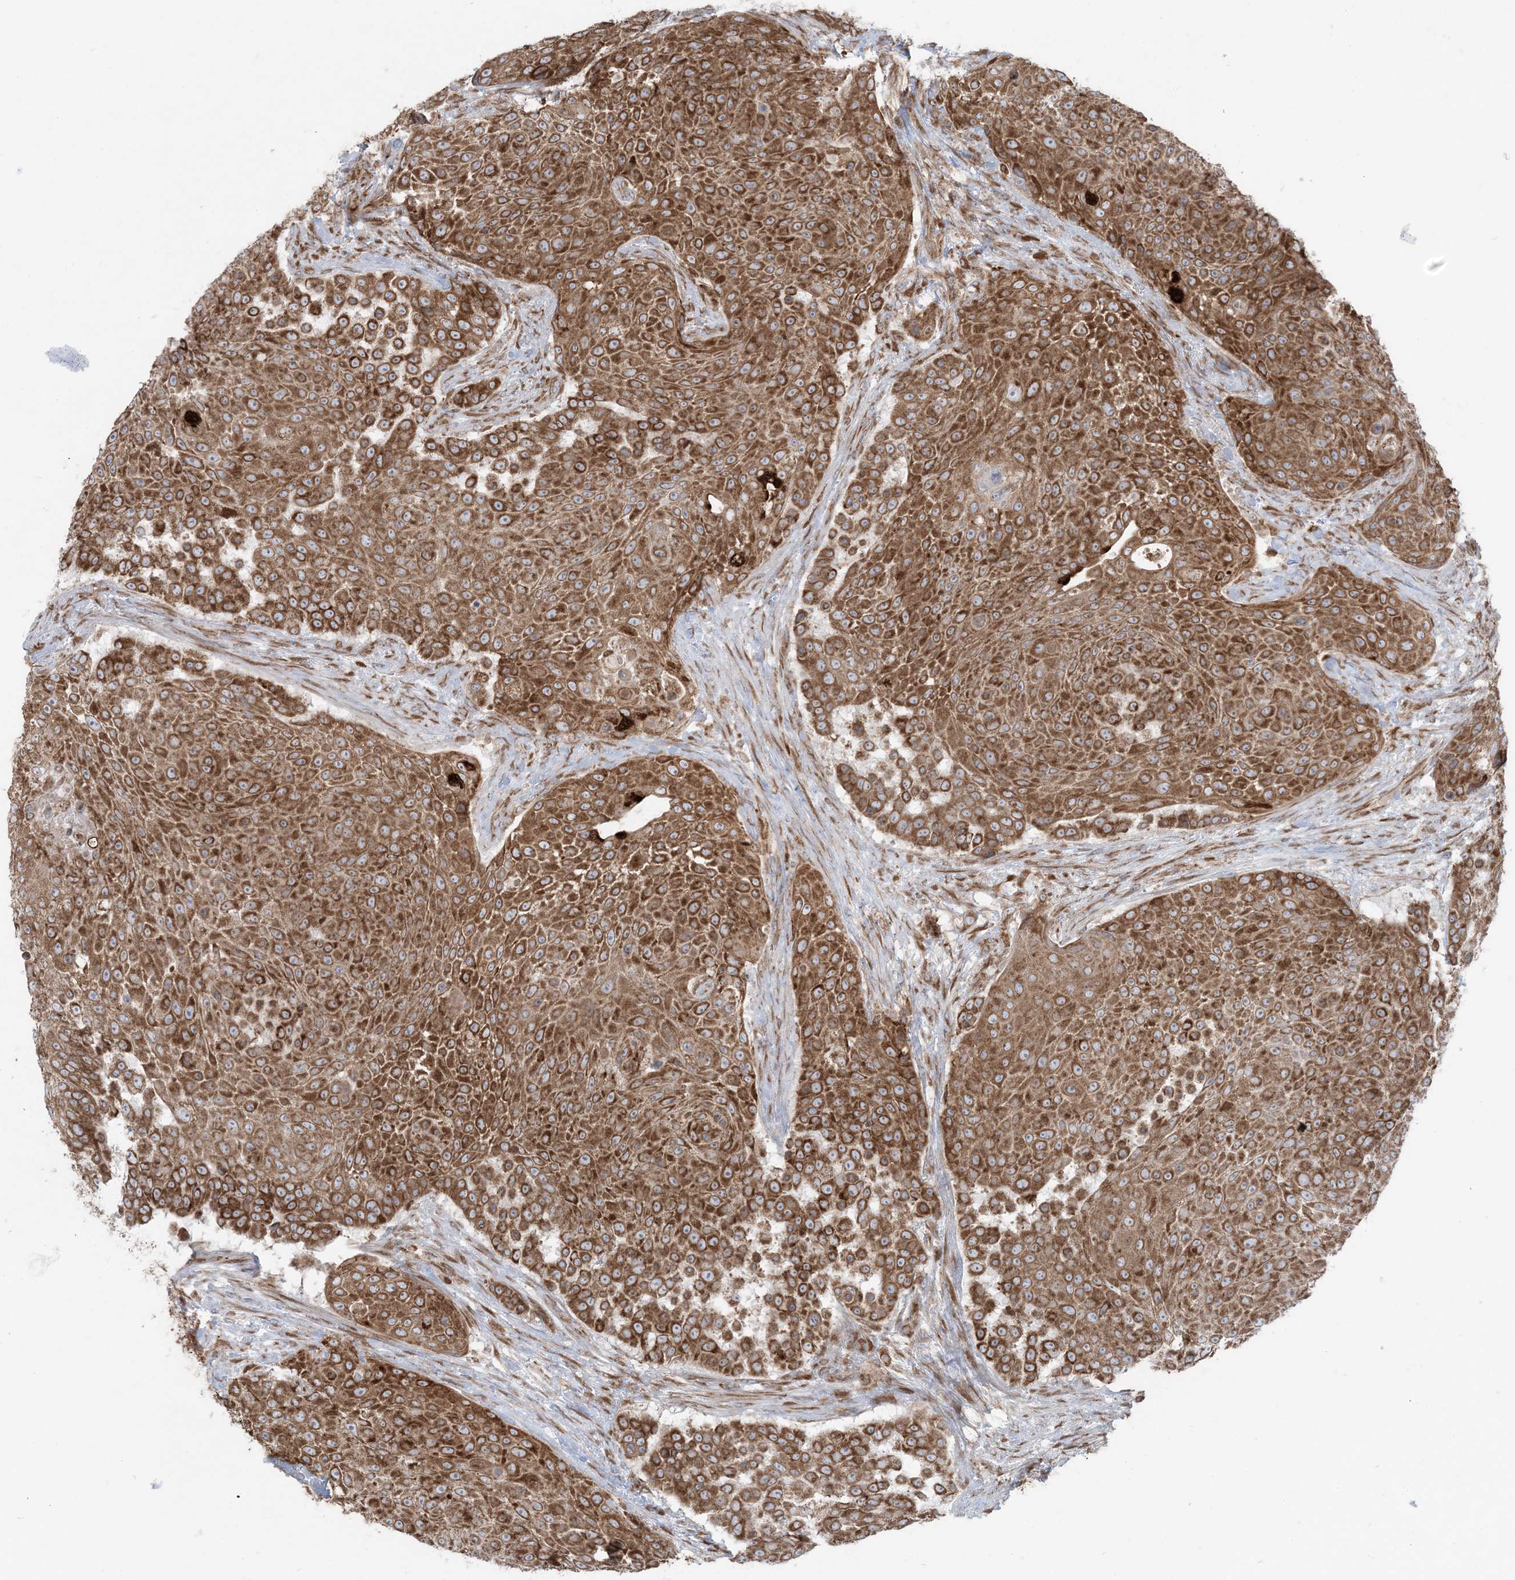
{"staining": {"intensity": "moderate", "quantity": ">75%", "location": "cytoplasmic/membranous"}, "tissue": "urothelial cancer", "cell_type": "Tumor cells", "image_type": "cancer", "snomed": [{"axis": "morphology", "description": "Urothelial carcinoma, High grade"}, {"axis": "topography", "description": "Urinary bladder"}], "caption": "Tumor cells demonstrate moderate cytoplasmic/membranous staining in about >75% of cells in urothelial carcinoma (high-grade).", "gene": "UBXN4", "patient": {"sex": "female", "age": 63}}